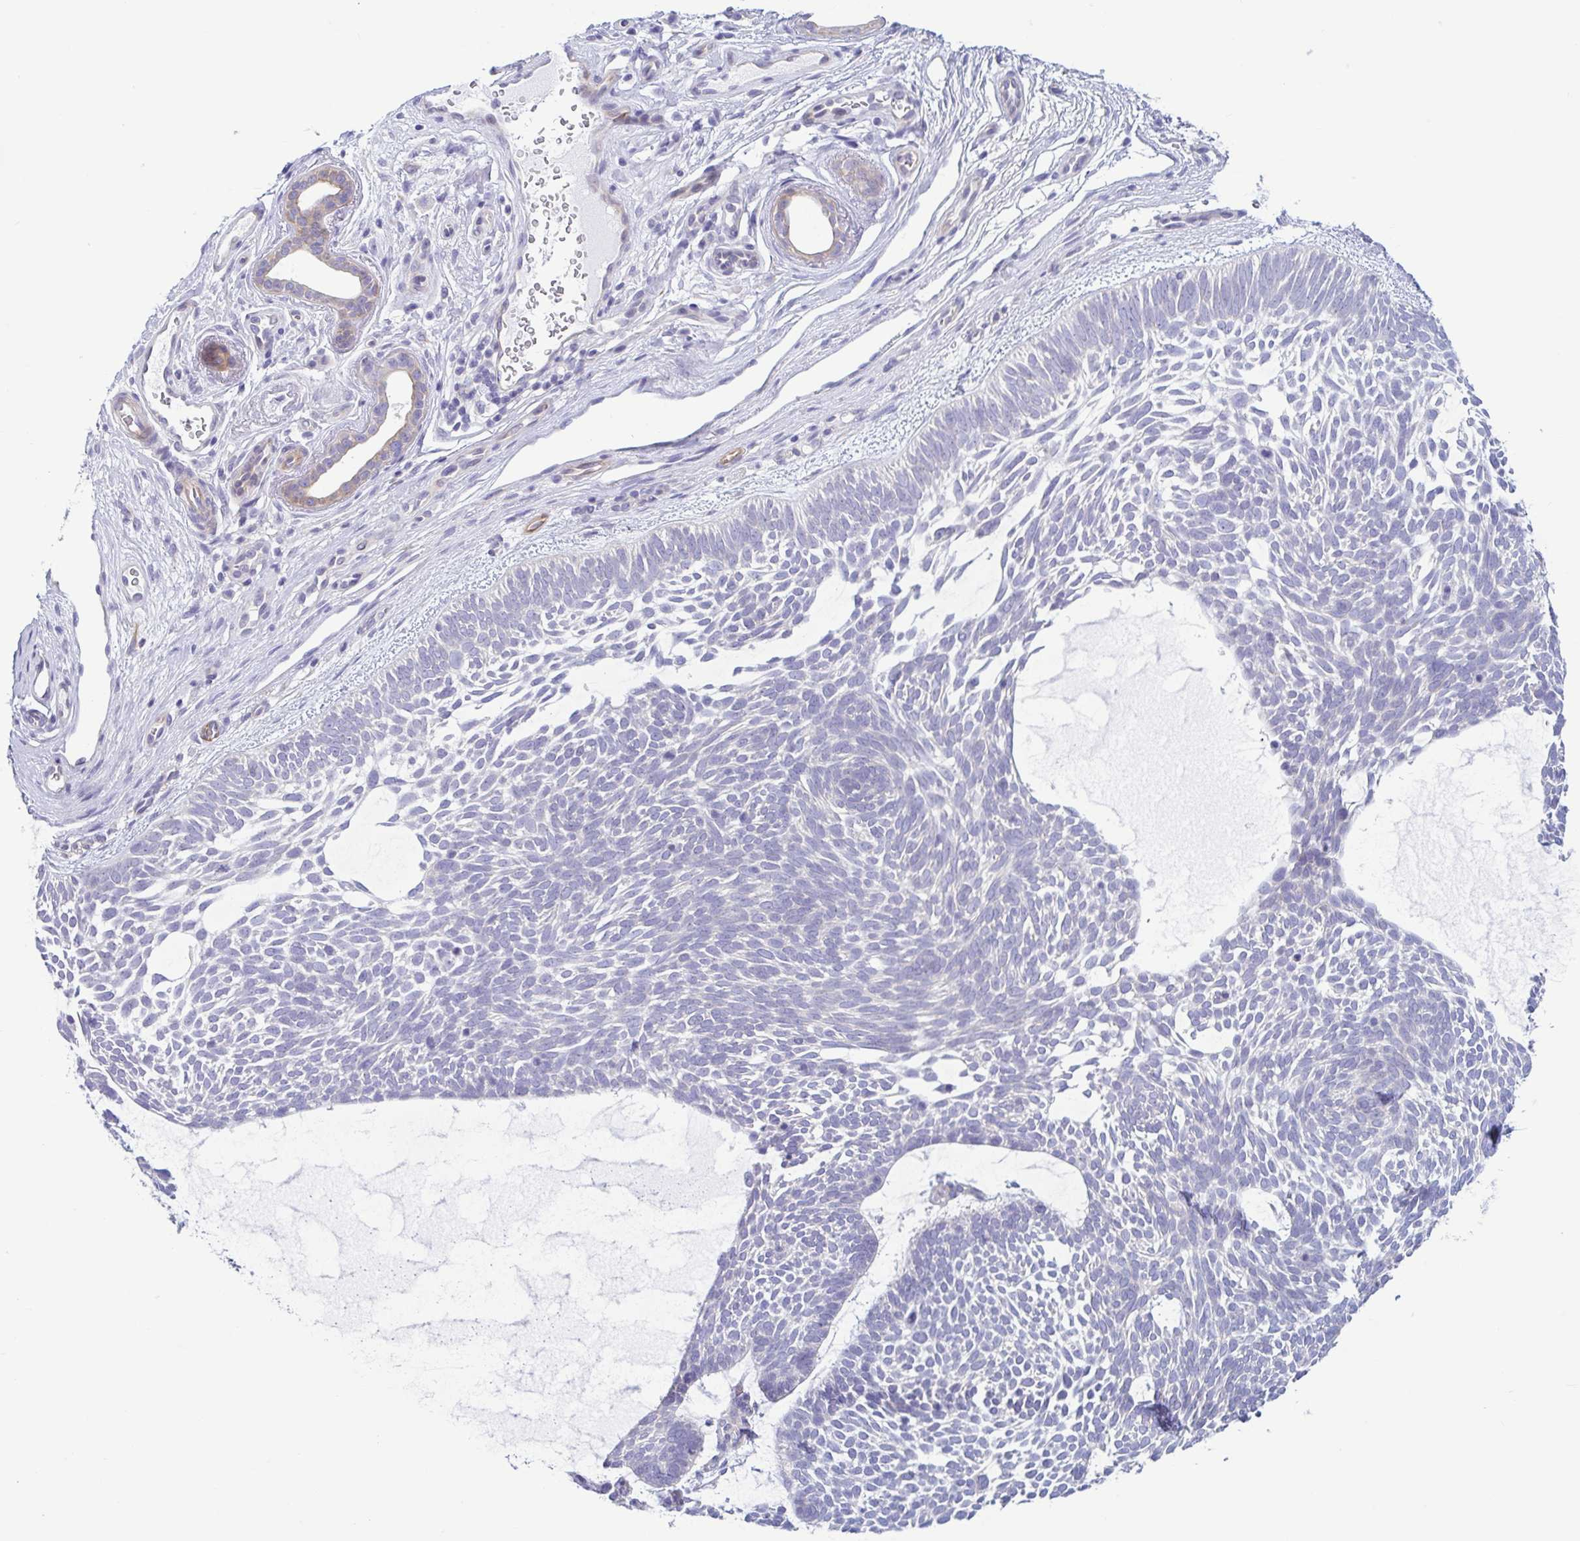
{"staining": {"intensity": "negative", "quantity": "none", "location": "none"}, "tissue": "skin cancer", "cell_type": "Tumor cells", "image_type": "cancer", "snomed": [{"axis": "morphology", "description": "Basal cell carcinoma"}, {"axis": "topography", "description": "Skin"}, {"axis": "topography", "description": "Skin of face"}], "caption": "Immunohistochemistry (IHC) of human skin cancer (basal cell carcinoma) exhibits no staining in tumor cells.", "gene": "TNNI2", "patient": {"sex": "male", "age": 83}}